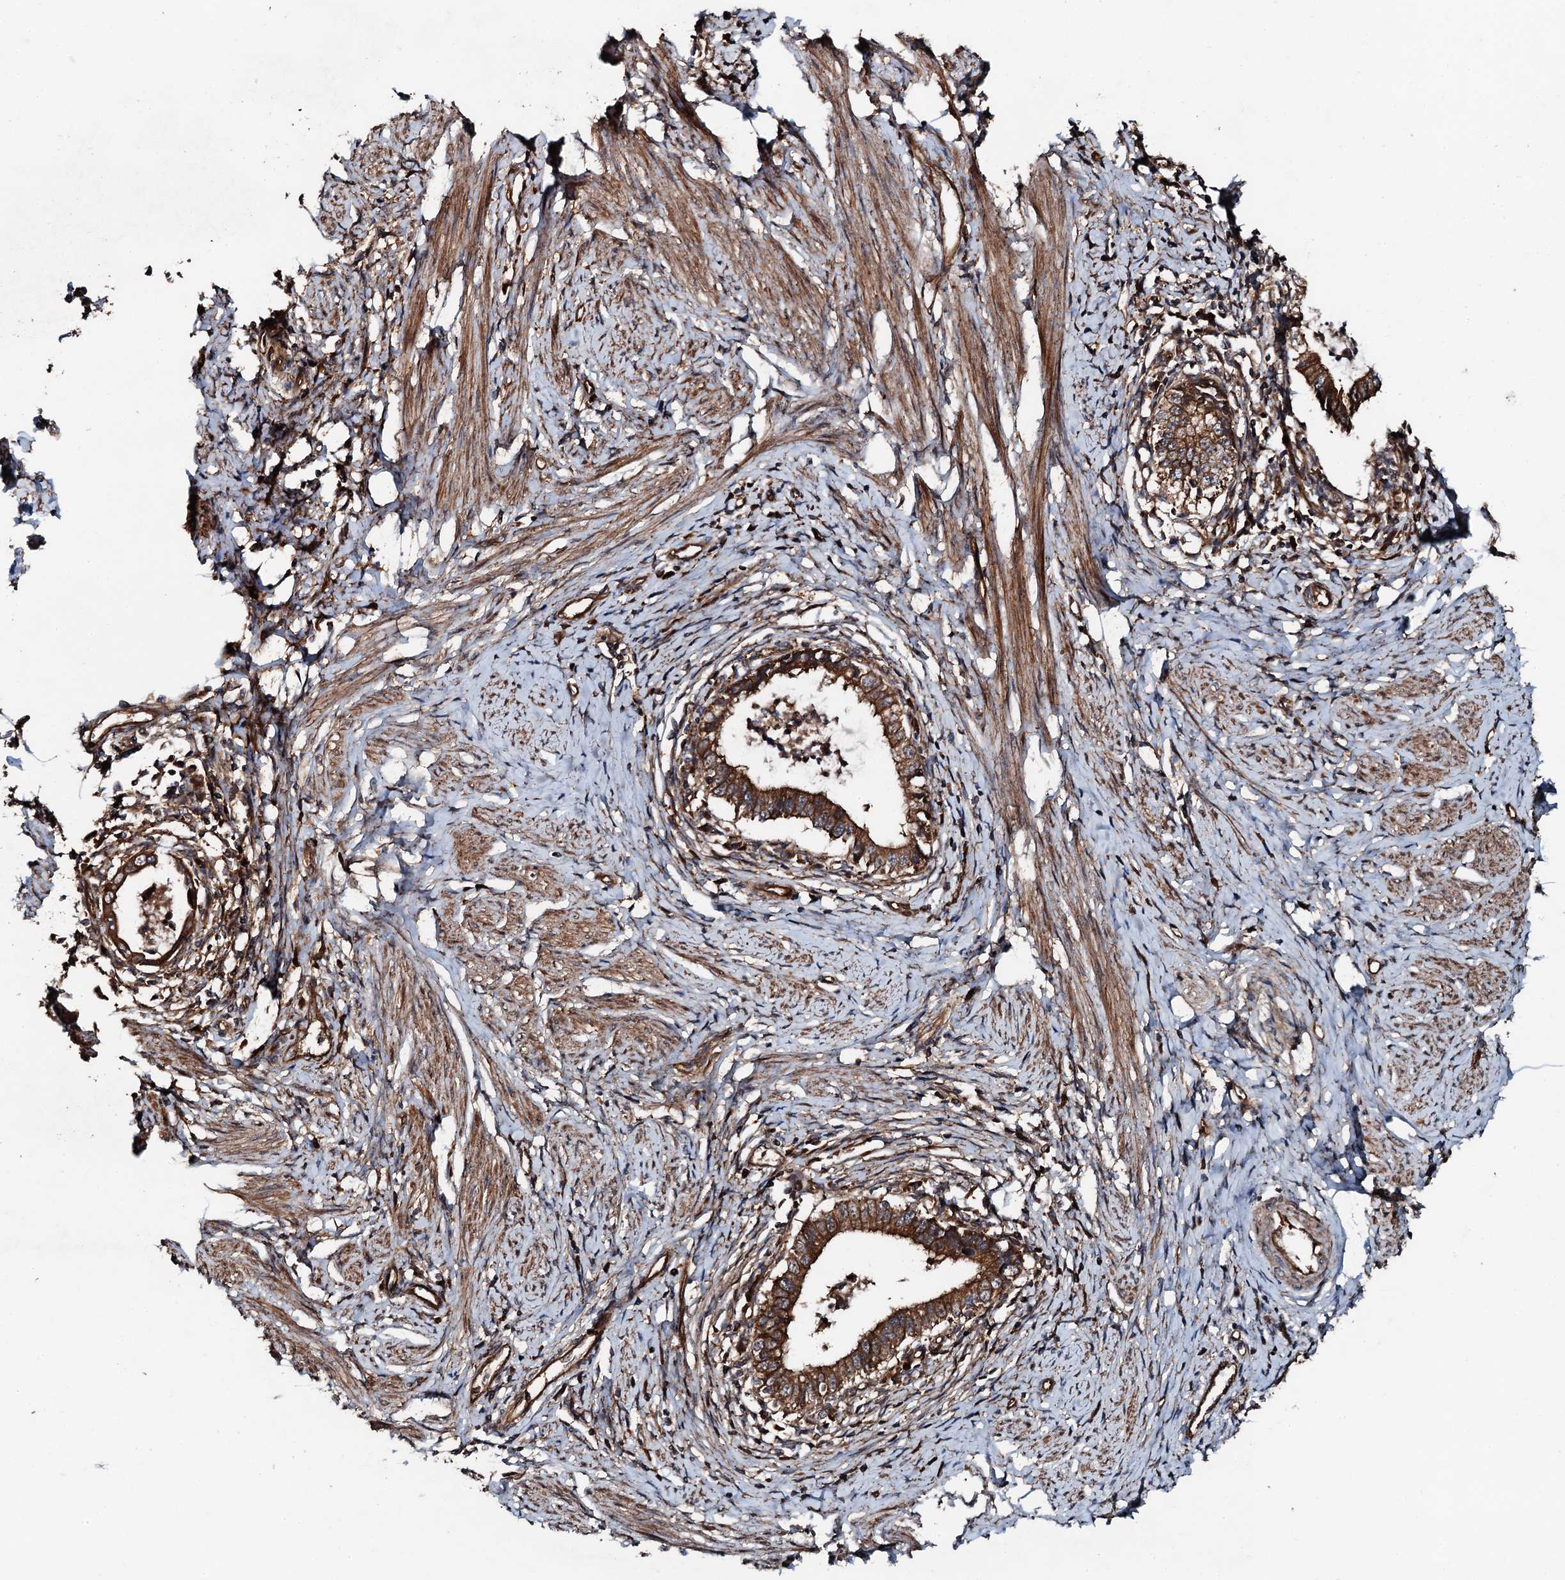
{"staining": {"intensity": "strong", "quantity": ">75%", "location": "cytoplasmic/membranous"}, "tissue": "cervical cancer", "cell_type": "Tumor cells", "image_type": "cancer", "snomed": [{"axis": "morphology", "description": "Adenocarcinoma, NOS"}, {"axis": "topography", "description": "Cervix"}], "caption": "High-magnification brightfield microscopy of cervical cancer (adenocarcinoma) stained with DAB (brown) and counterstained with hematoxylin (blue). tumor cells exhibit strong cytoplasmic/membranous expression is identified in about>75% of cells.", "gene": "FLYWCH1", "patient": {"sex": "female", "age": 36}}